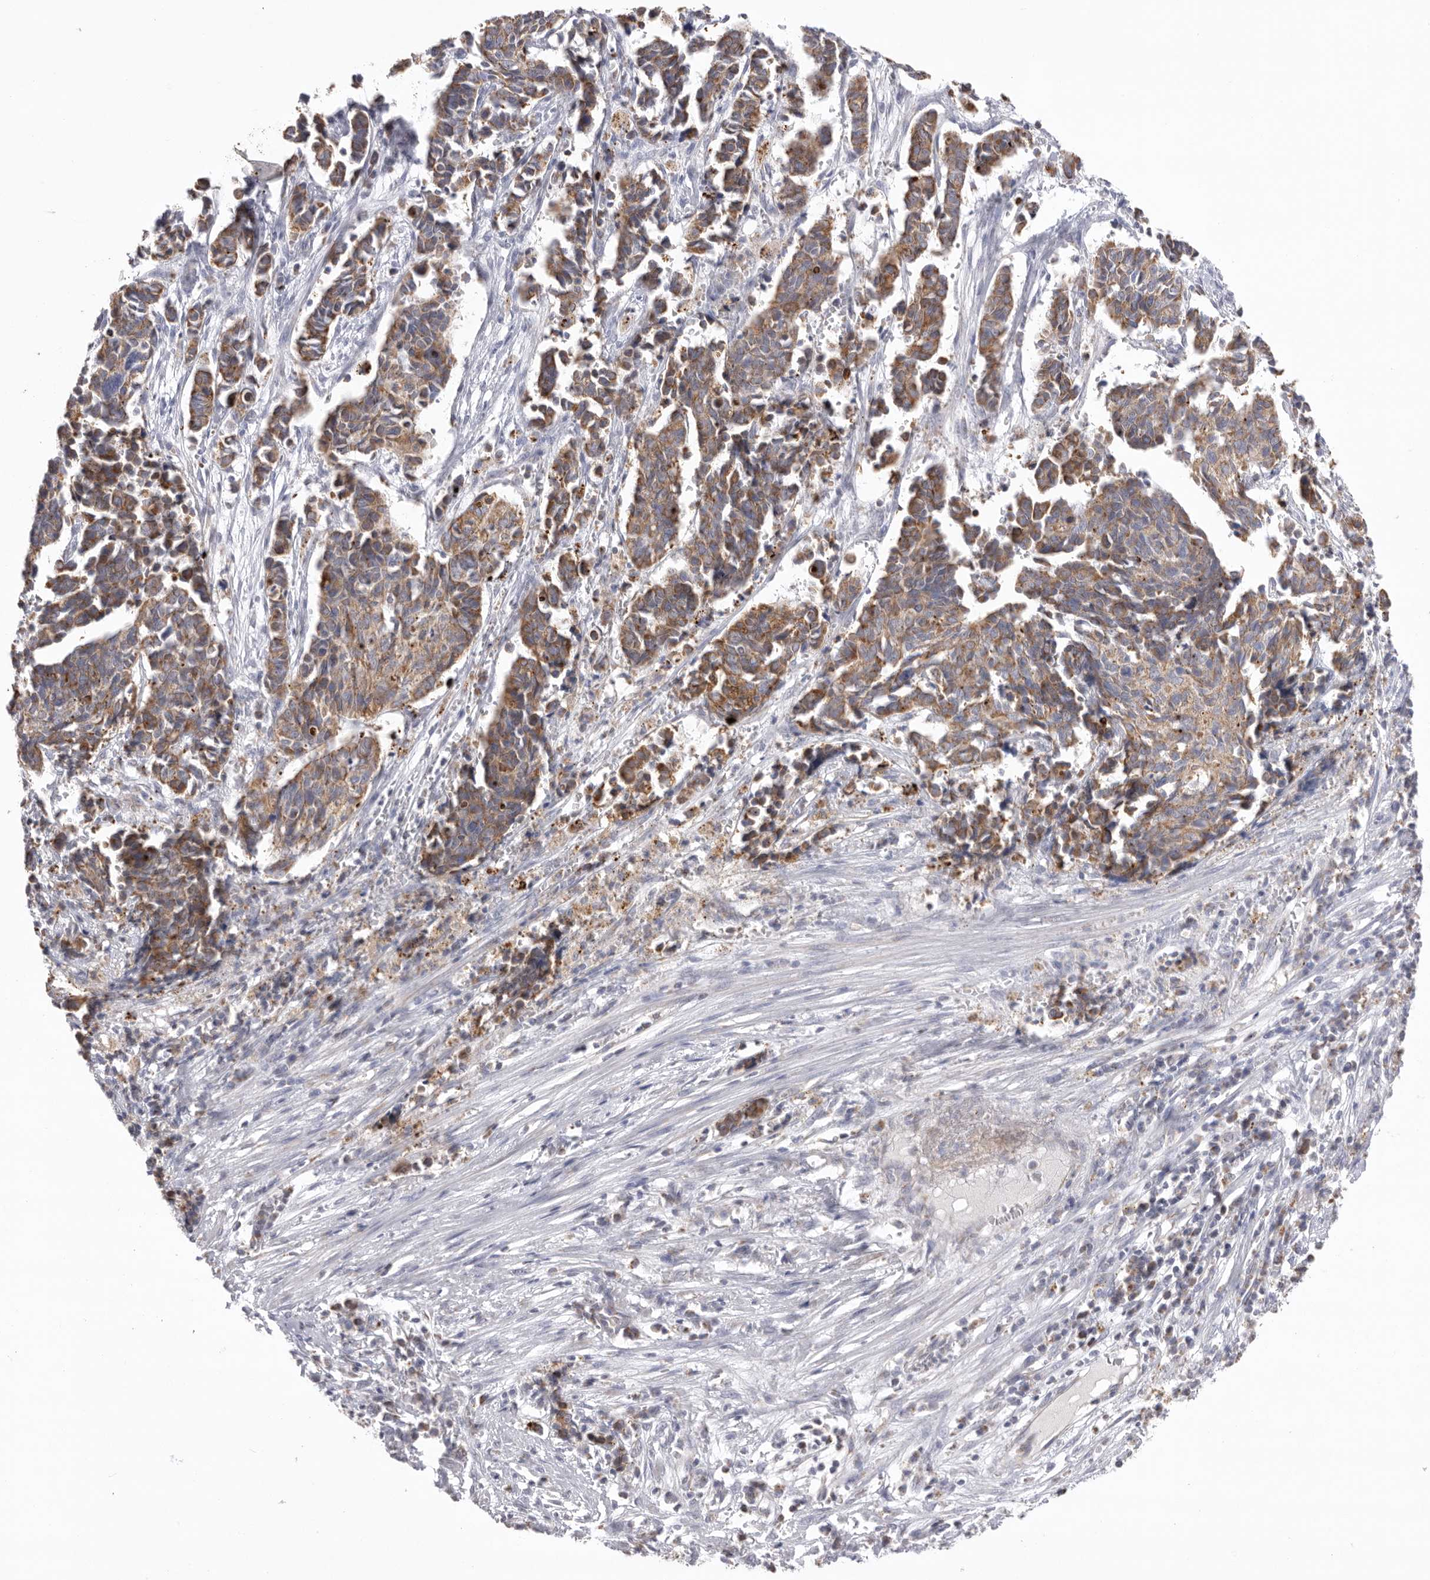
{"staining": {"intensity": "moderate", "quantity": ">75%", "location": "cytoplasmic/membranous"}, "tissue": "cervical cancer", "cell_type": "Tumor cells", "image_type": "cancer", "snomed": [{"axis": "morphology", "description": "Normal tissue, NOS"}, {"axis": "morphology", "description": "Squamous cell carcinoma, NOS"}, {"axis": "topography", "description": "Cervix"}], "caption": "An image showing moderate cytoplasmic/membranous staining in approximately >75% of tumor cells in cervical squamous cell carcinoma, as visualized by brown immunohistochemical staining.", "gene": "VDAC3", "patient": {"sex": "female", "age": 35}}